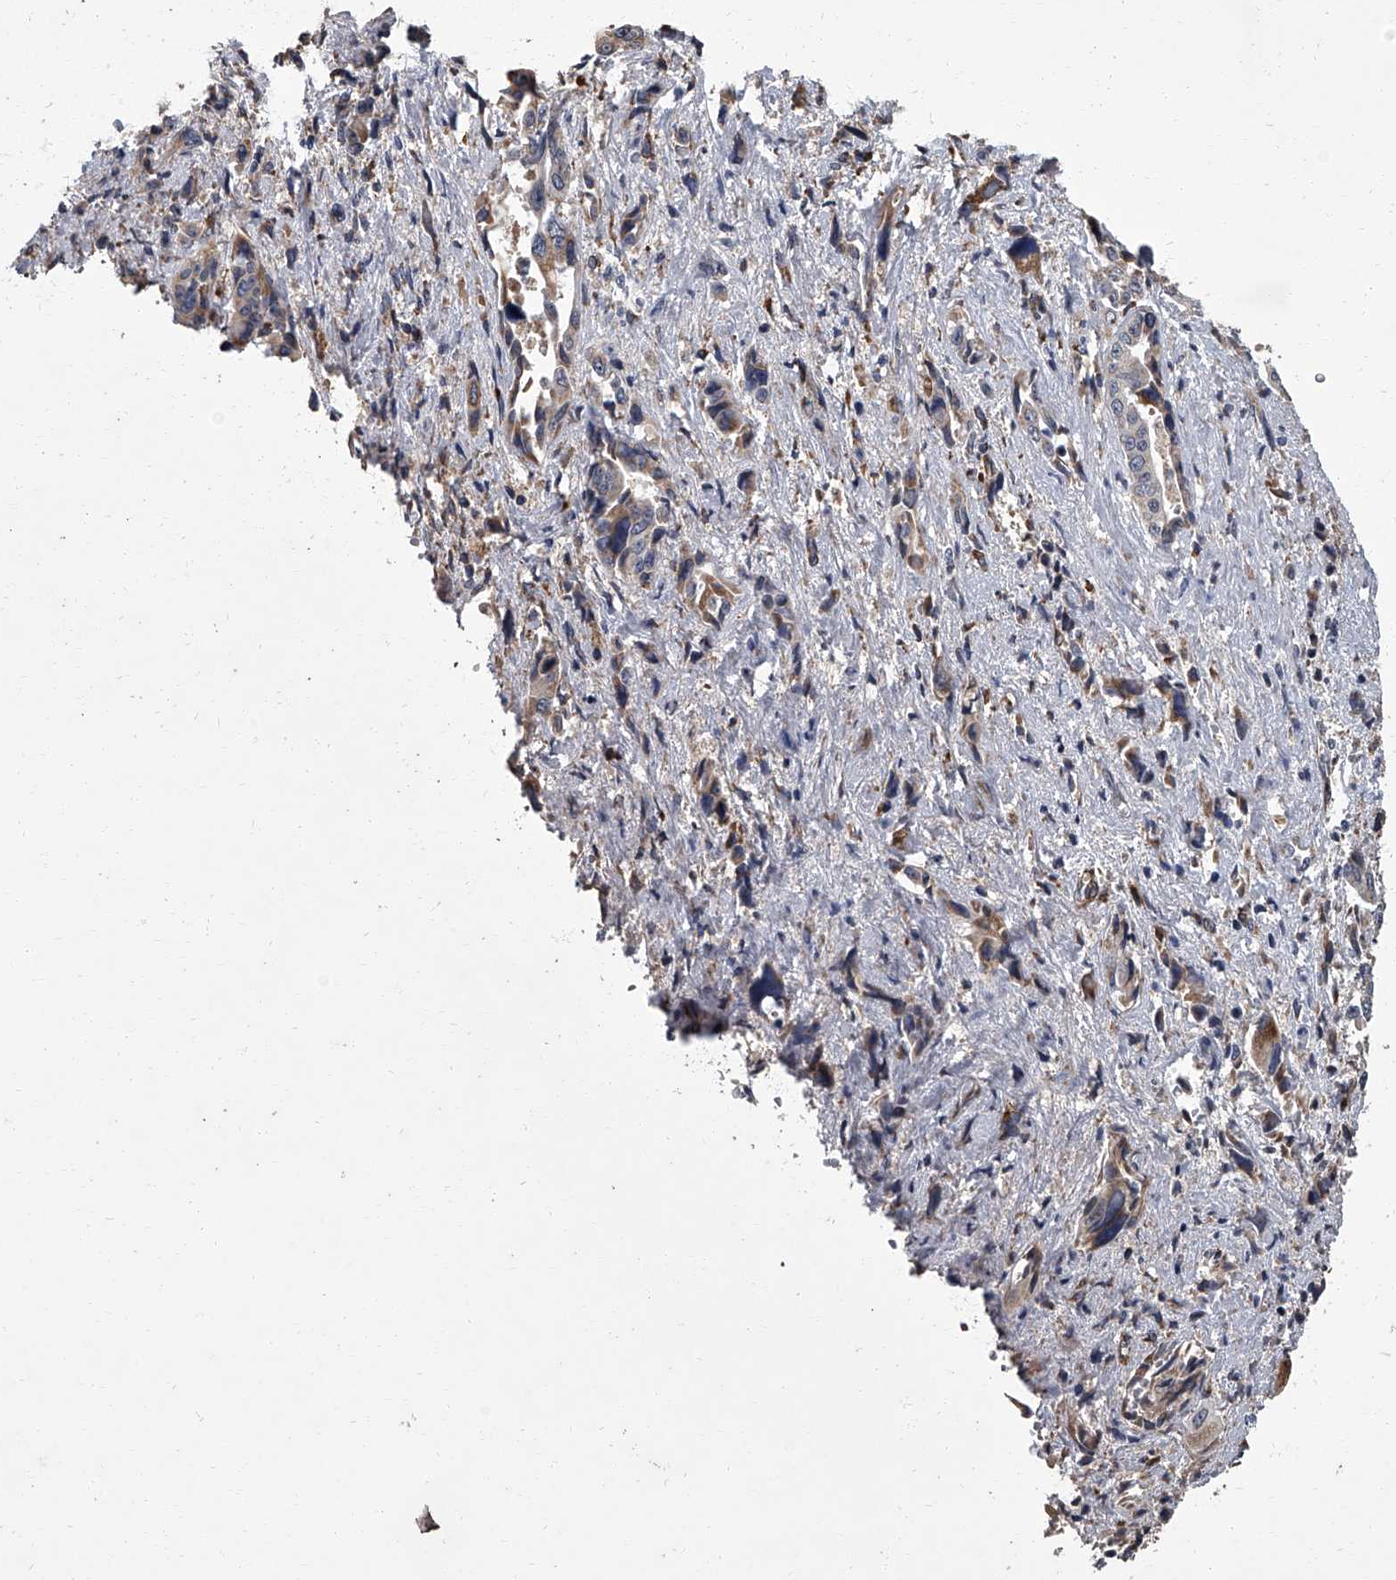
{"staining": {"intensity": "moderate", "quantity": "<25%", "location": "cytoplasmic/membranous"}, "tissue": "pancreatic cancer", "cell_type": "Tumor cells", "image_type": "cancer", "snomed": [{"axis": "morphology", "description": "Adenocarcinoma, NOS"}, {"axis": "topography", "description": "Pancreas"}], "caption": "Human pancreatic cancer (adenocarcinoma) stained with a protein marker exhibits moderate staining in tumor cells.", "gene": "SIRT4", "patient": {"sex": "male", "age": 46}}